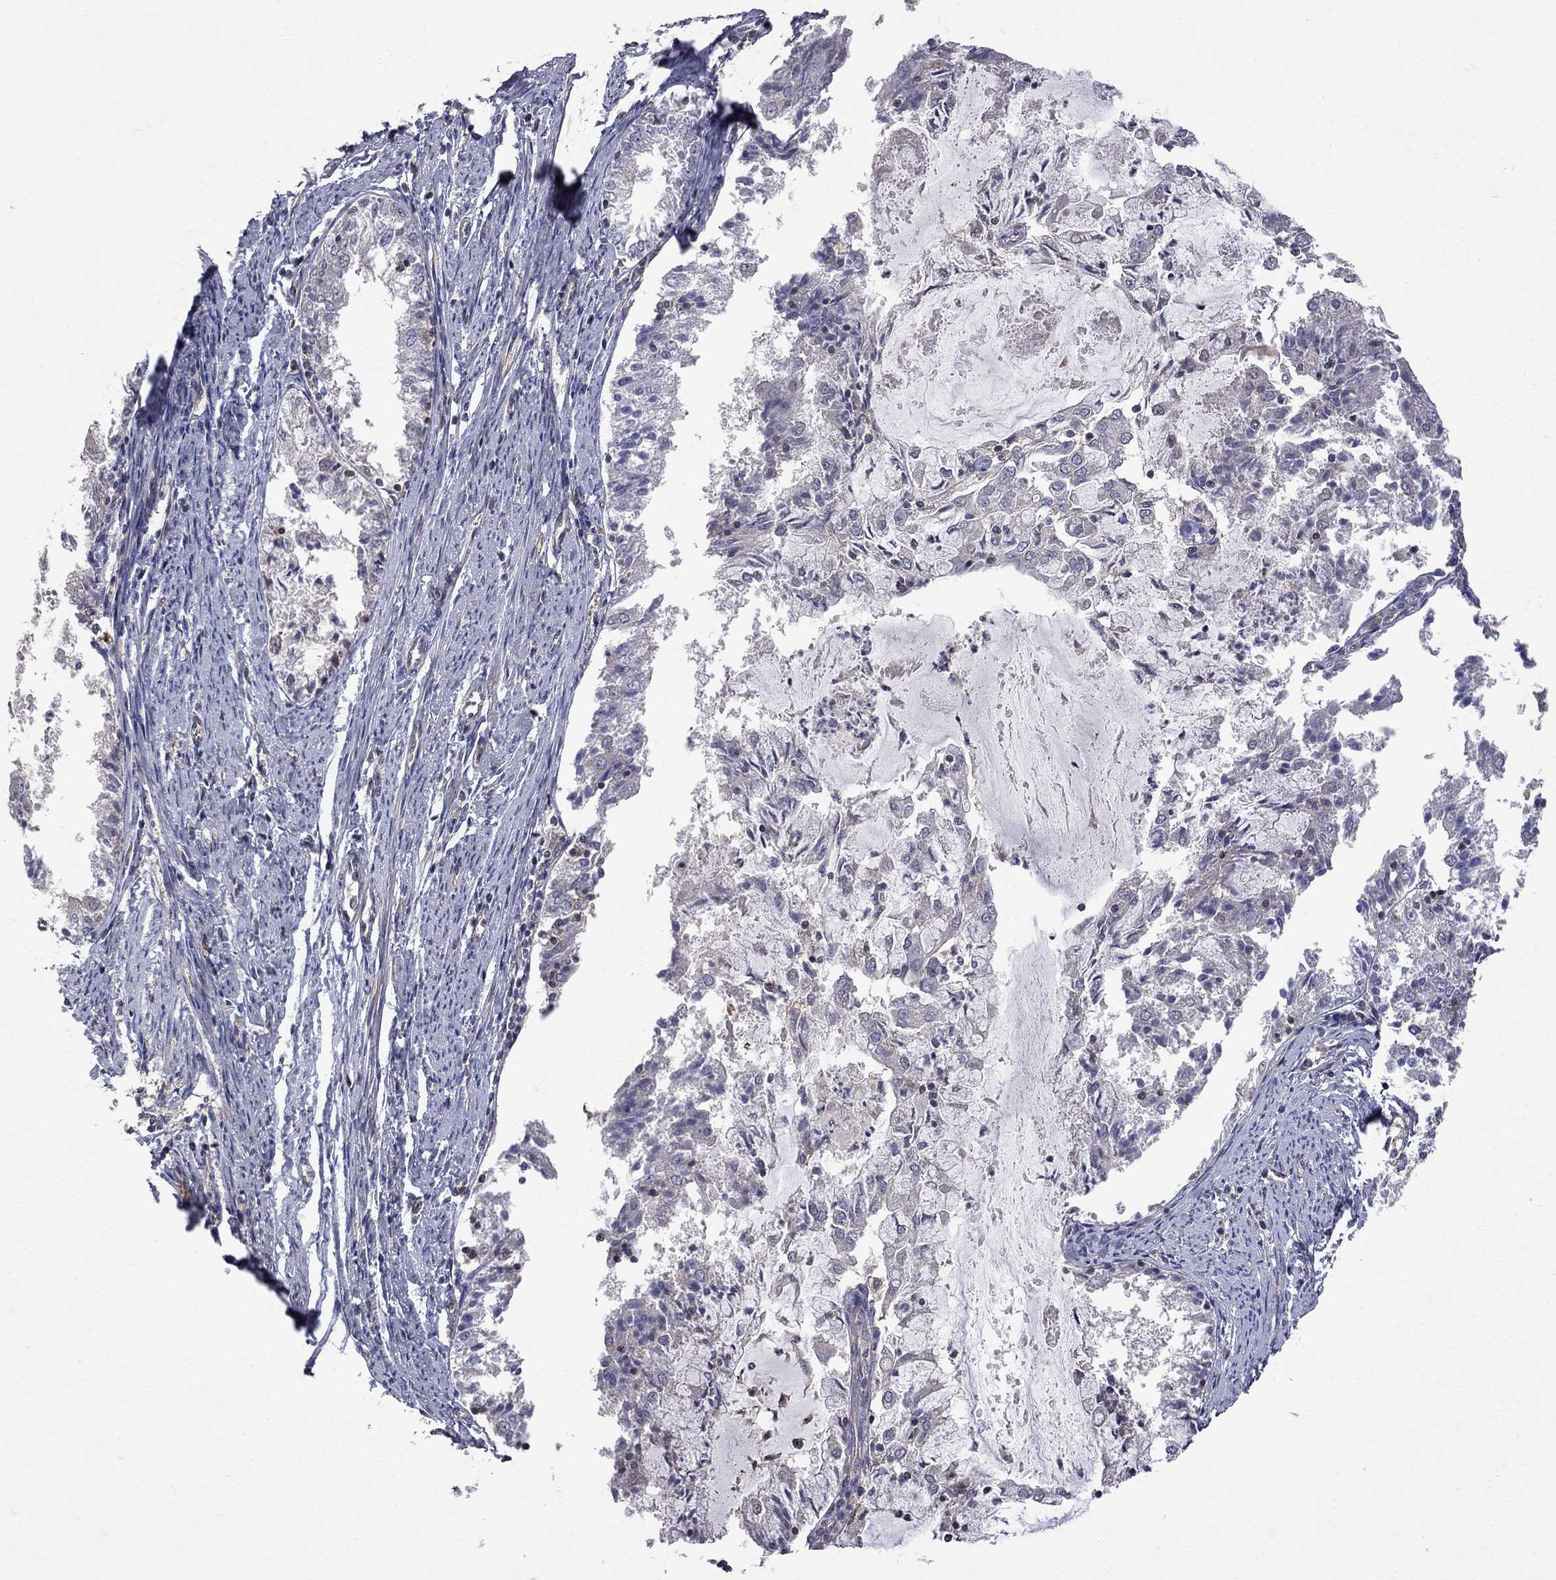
{"staining": {"intensity": "negative", "quantity": "none", "location": "none"}, "tissue": "endometrial cancer", "cell_type": "Tumor cells", "image_type": "cancer", "snomed": [{"axis": "morphology", "description": "Adenocarcinoma, NOS"}, {"axis": "topography", "description": "Endometrium"}], "caption": "IHC photomicrograph of human endometrial cancer (adenocarcinoma) stained for a protein (brown), which demonstrates no staining in tumor cells.", "gene": "ABI3", "patient": {"sex": "female", "age": 57}}